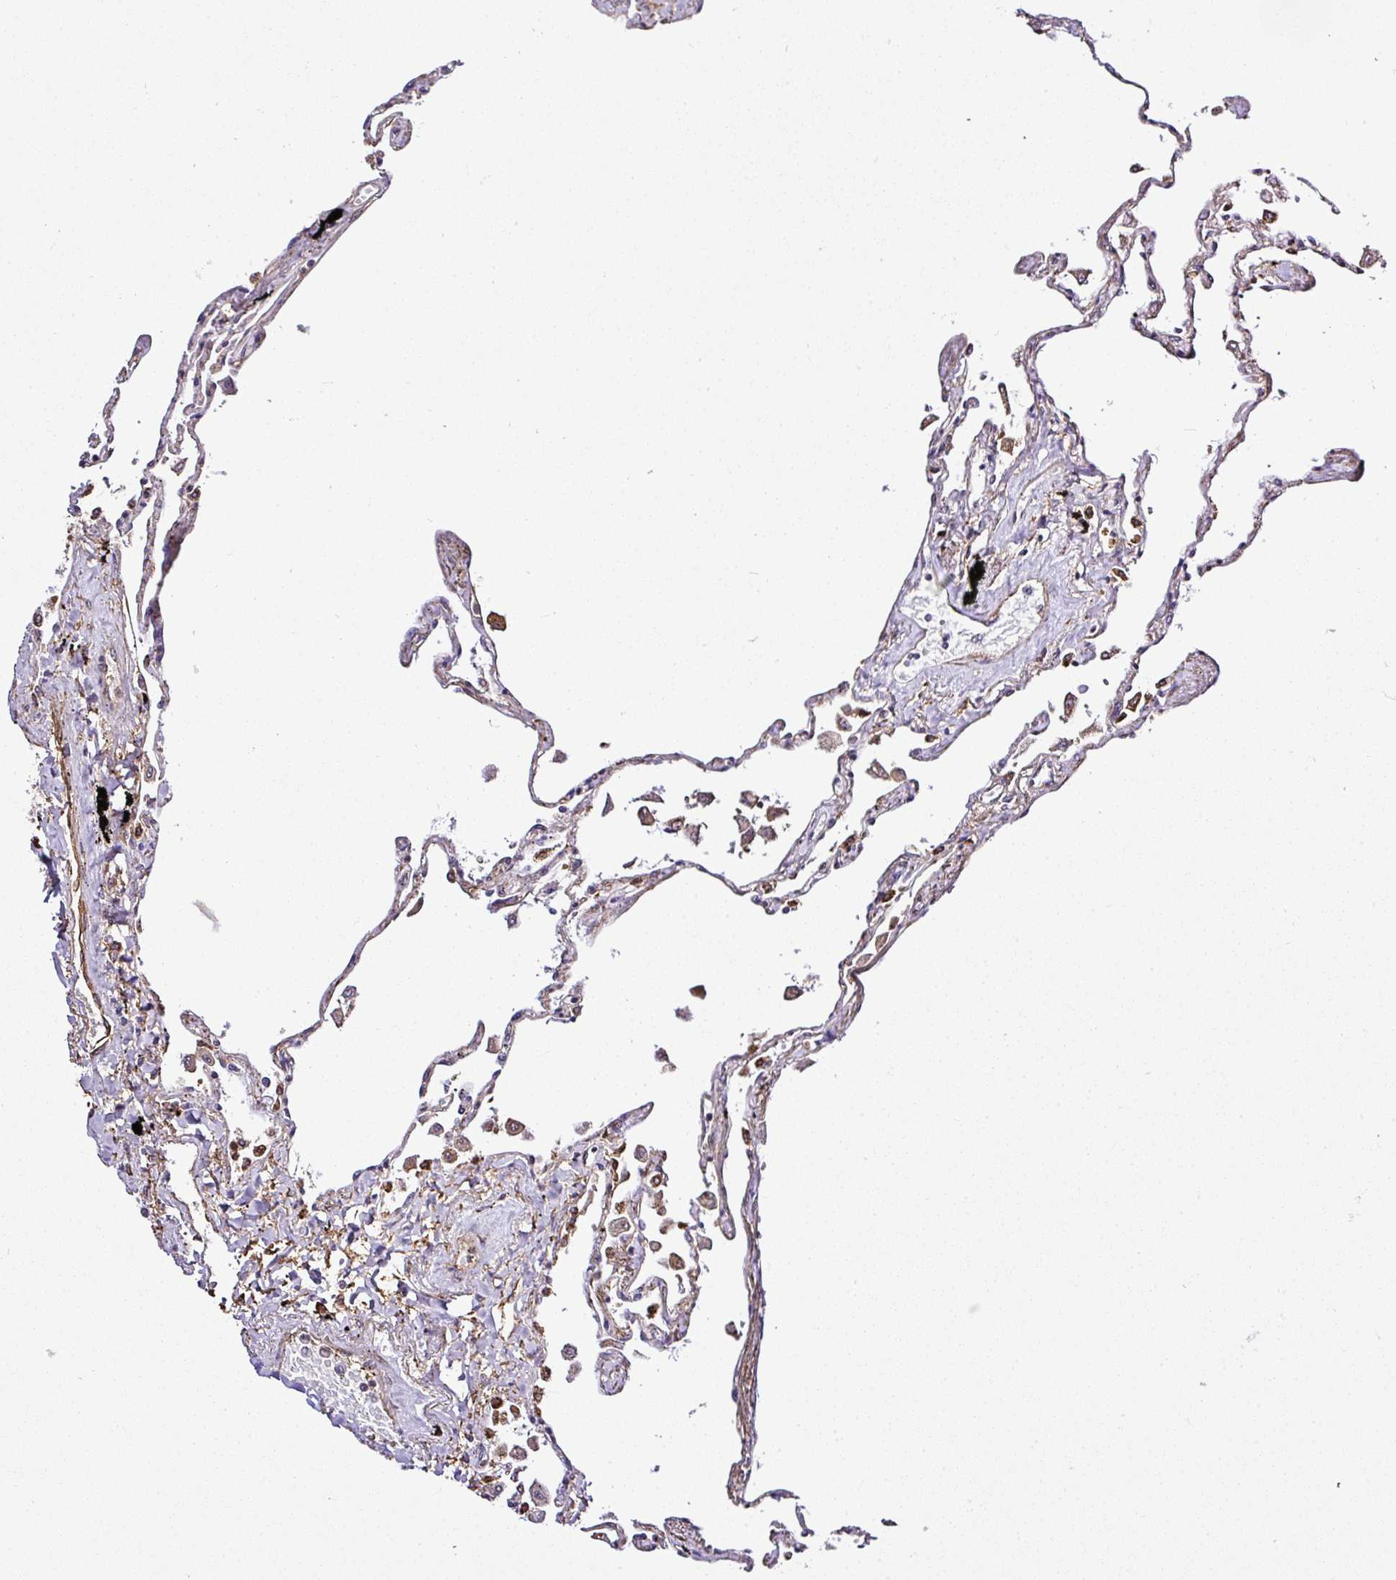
{"staining": {"intensity": "negative", "quantity": "none", "location": "none"}, "tissue": "lung", "cell_type": "Alveolar cells", "image_type": "normal", "snomed": [{"axis": "morphology", "description": "Normal tissue, NOS"}, {"axis": "topography", "description": "Lung"}], "caption": "Photomicrograph shows no significant protein staining in alveolar cells of normal lung.", "gene": "FAM153A", "patient": {"sex": "female", "age": 67}}